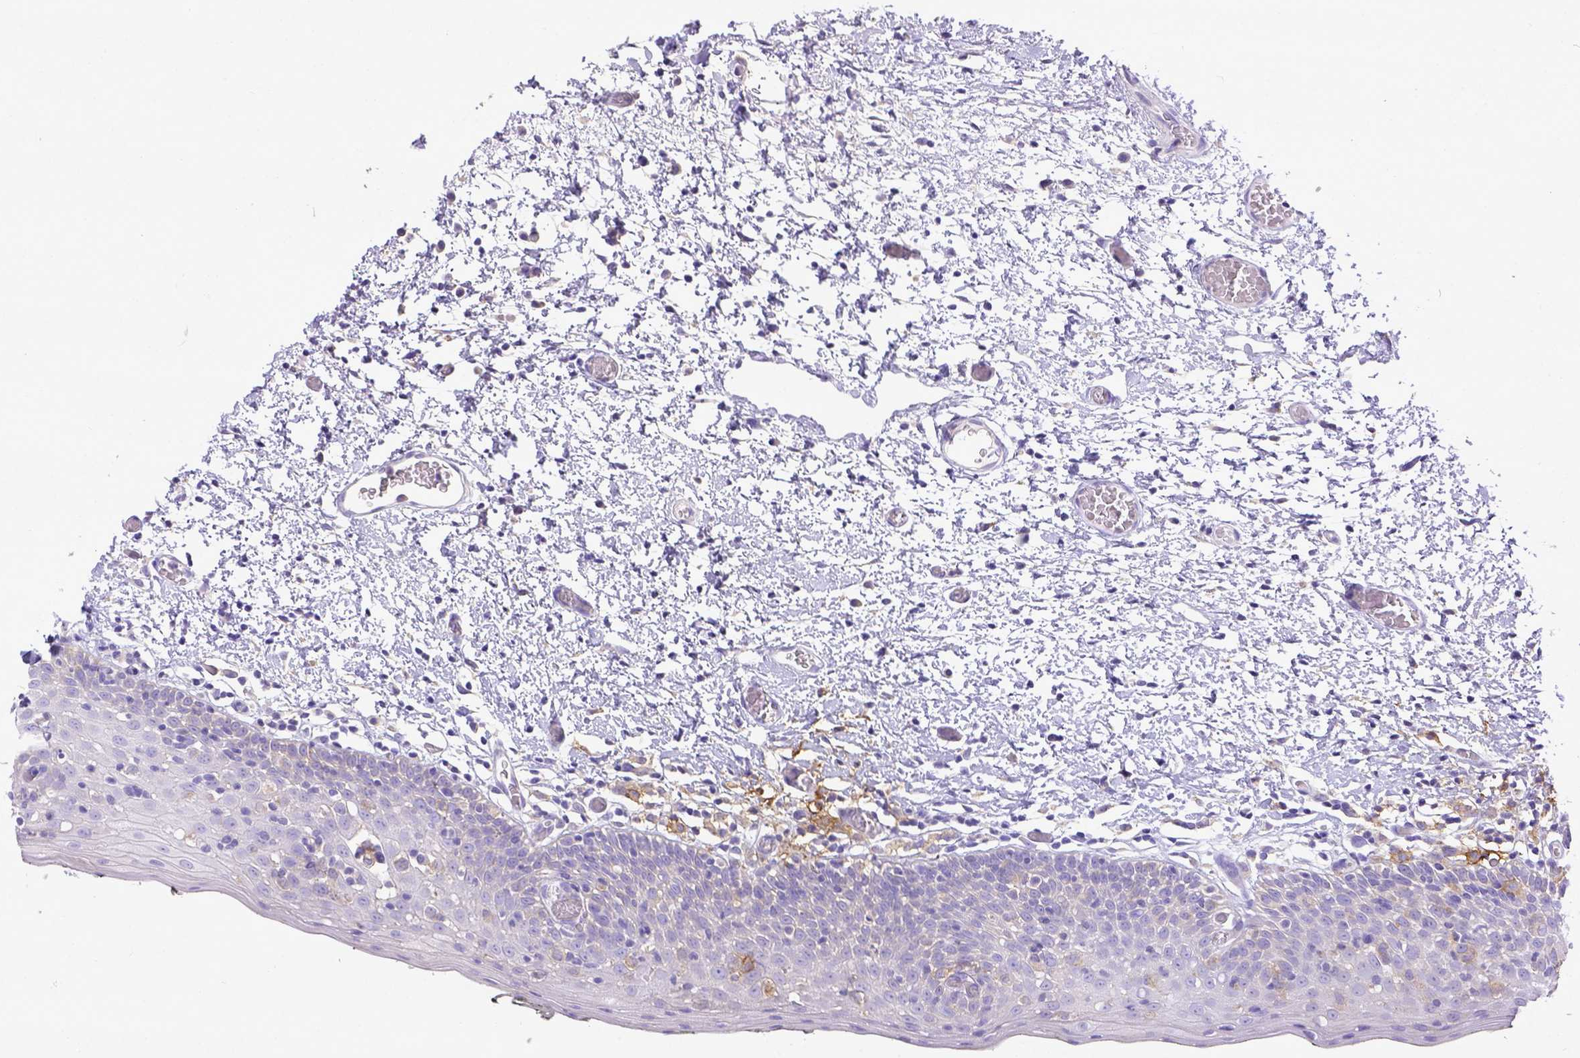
{"staining": {"intensity": "negative", "quantity": "none", "location": "none"}, "tissue": "oral mucosa", "cell_type": "Squamous epithelial cells", "image_type": "normal", "snomed": [{"axis": "morphology", "description": "Normal tissue, NOS"}, {"axis": "morphology", "description": "Squamous cell carcinoma, NOS"}, {"axis": "topography", "description": "Oral tissue"}, {"axis": "topography", "description": "Head-Neck"}], "caption": "Micrograph shows no protein staining in squamous epithelial cells of benign oral mucosa.", "gene": "CD40", "patient": {"sex": "male", "age": 69}}